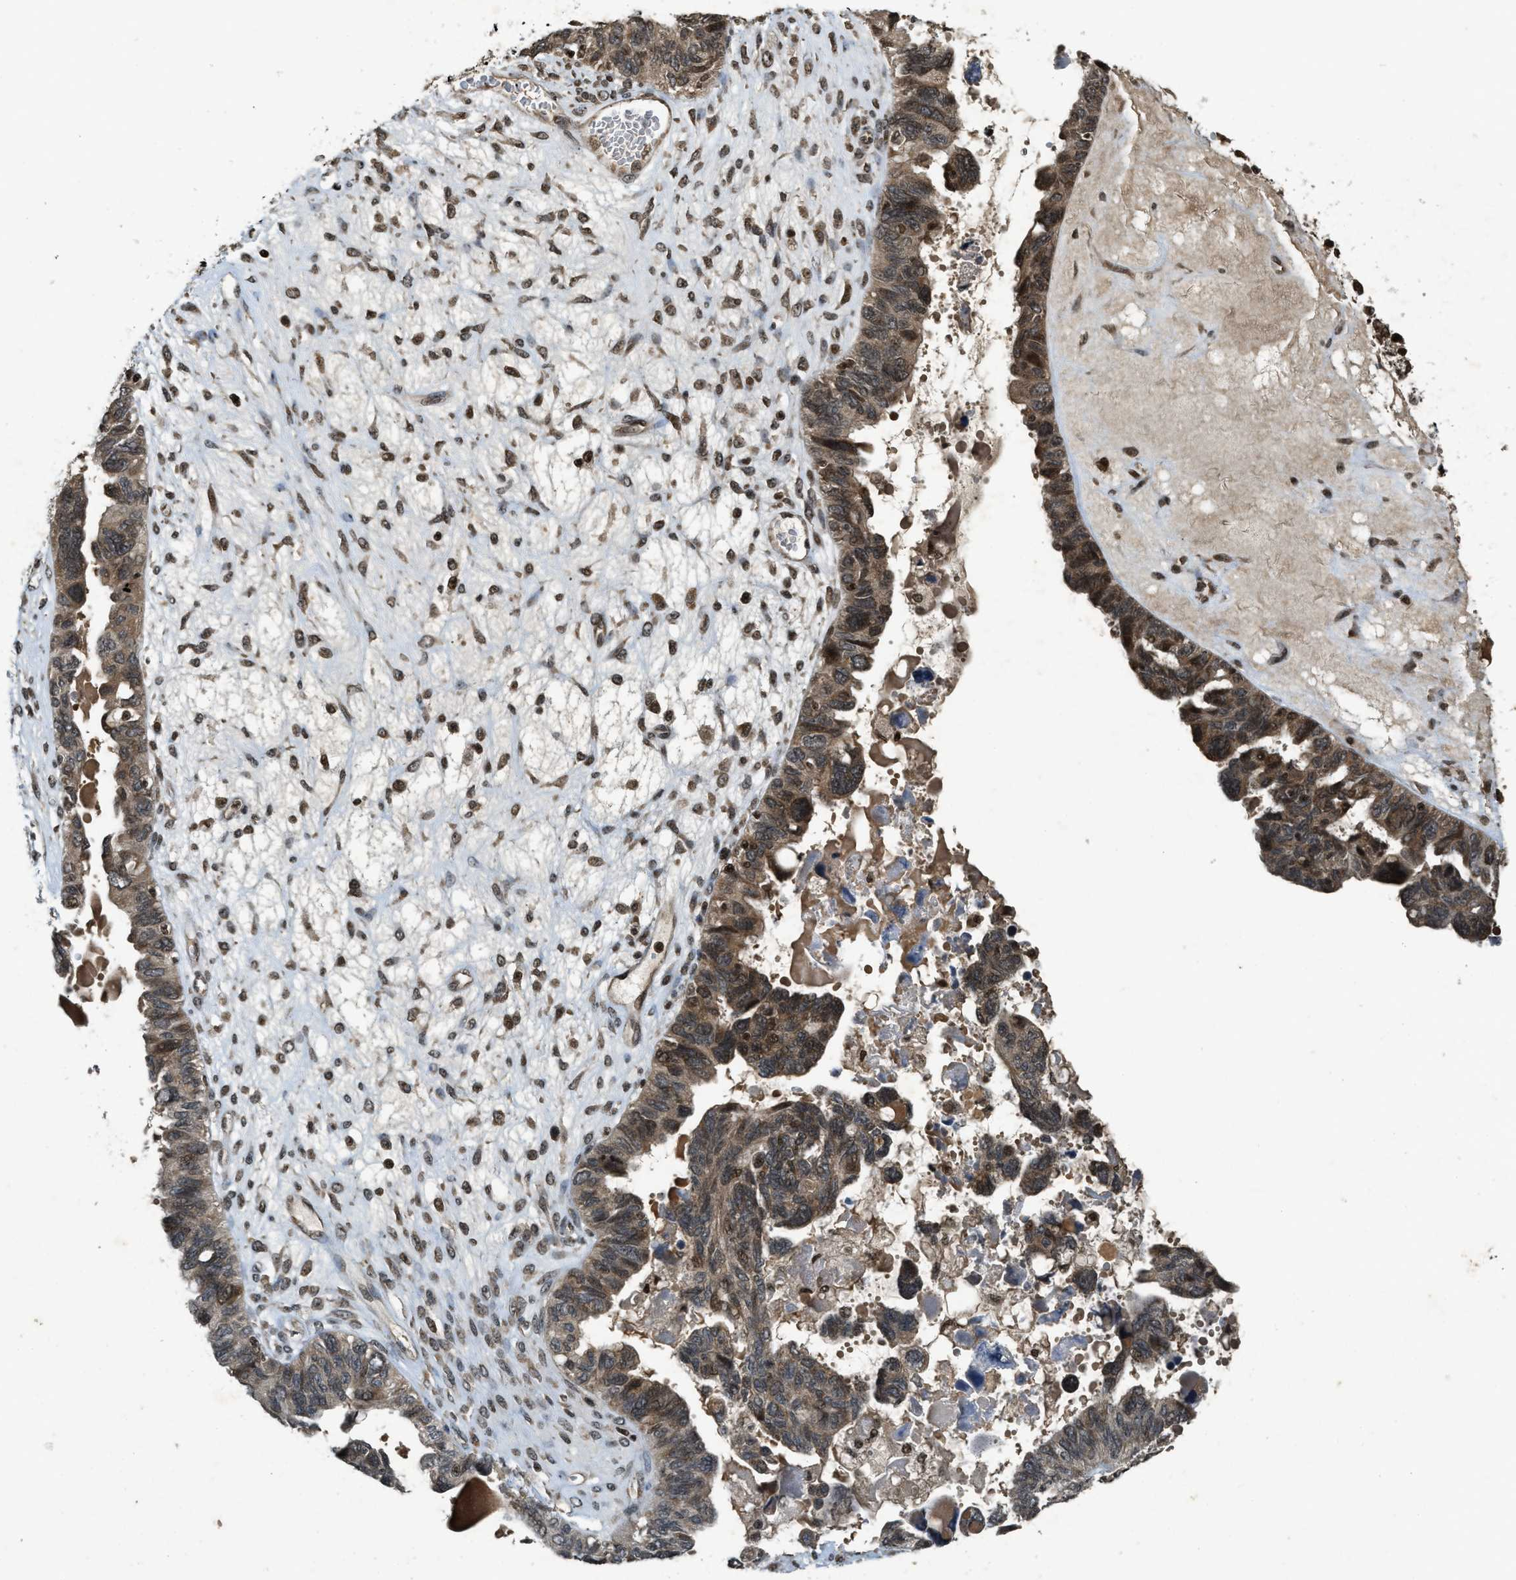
{"staining": {"intensity": "strong", "quantity": ">75%", "location": "cytoplasmic/membranous,nuclear"}, "tissue": "ovarian cancer", "cell_type": "Tumor cells", "image_type": "cancer", "snomed": [{"axis": "morphology", "description": "Cystadenocarcinoma, serous, NOS"}, {"axis": "topography", "description": "Ovary"}], "caption": "The micrograph shows staining of ovarian cancer (serous cystadenocarcinoma), revealing strong cytoplasmic/membranous and nuclear protein staining (brown color) within tumor cells.", "gene": "SIAH1", "patient": {"sex": "female", "age": 79}}